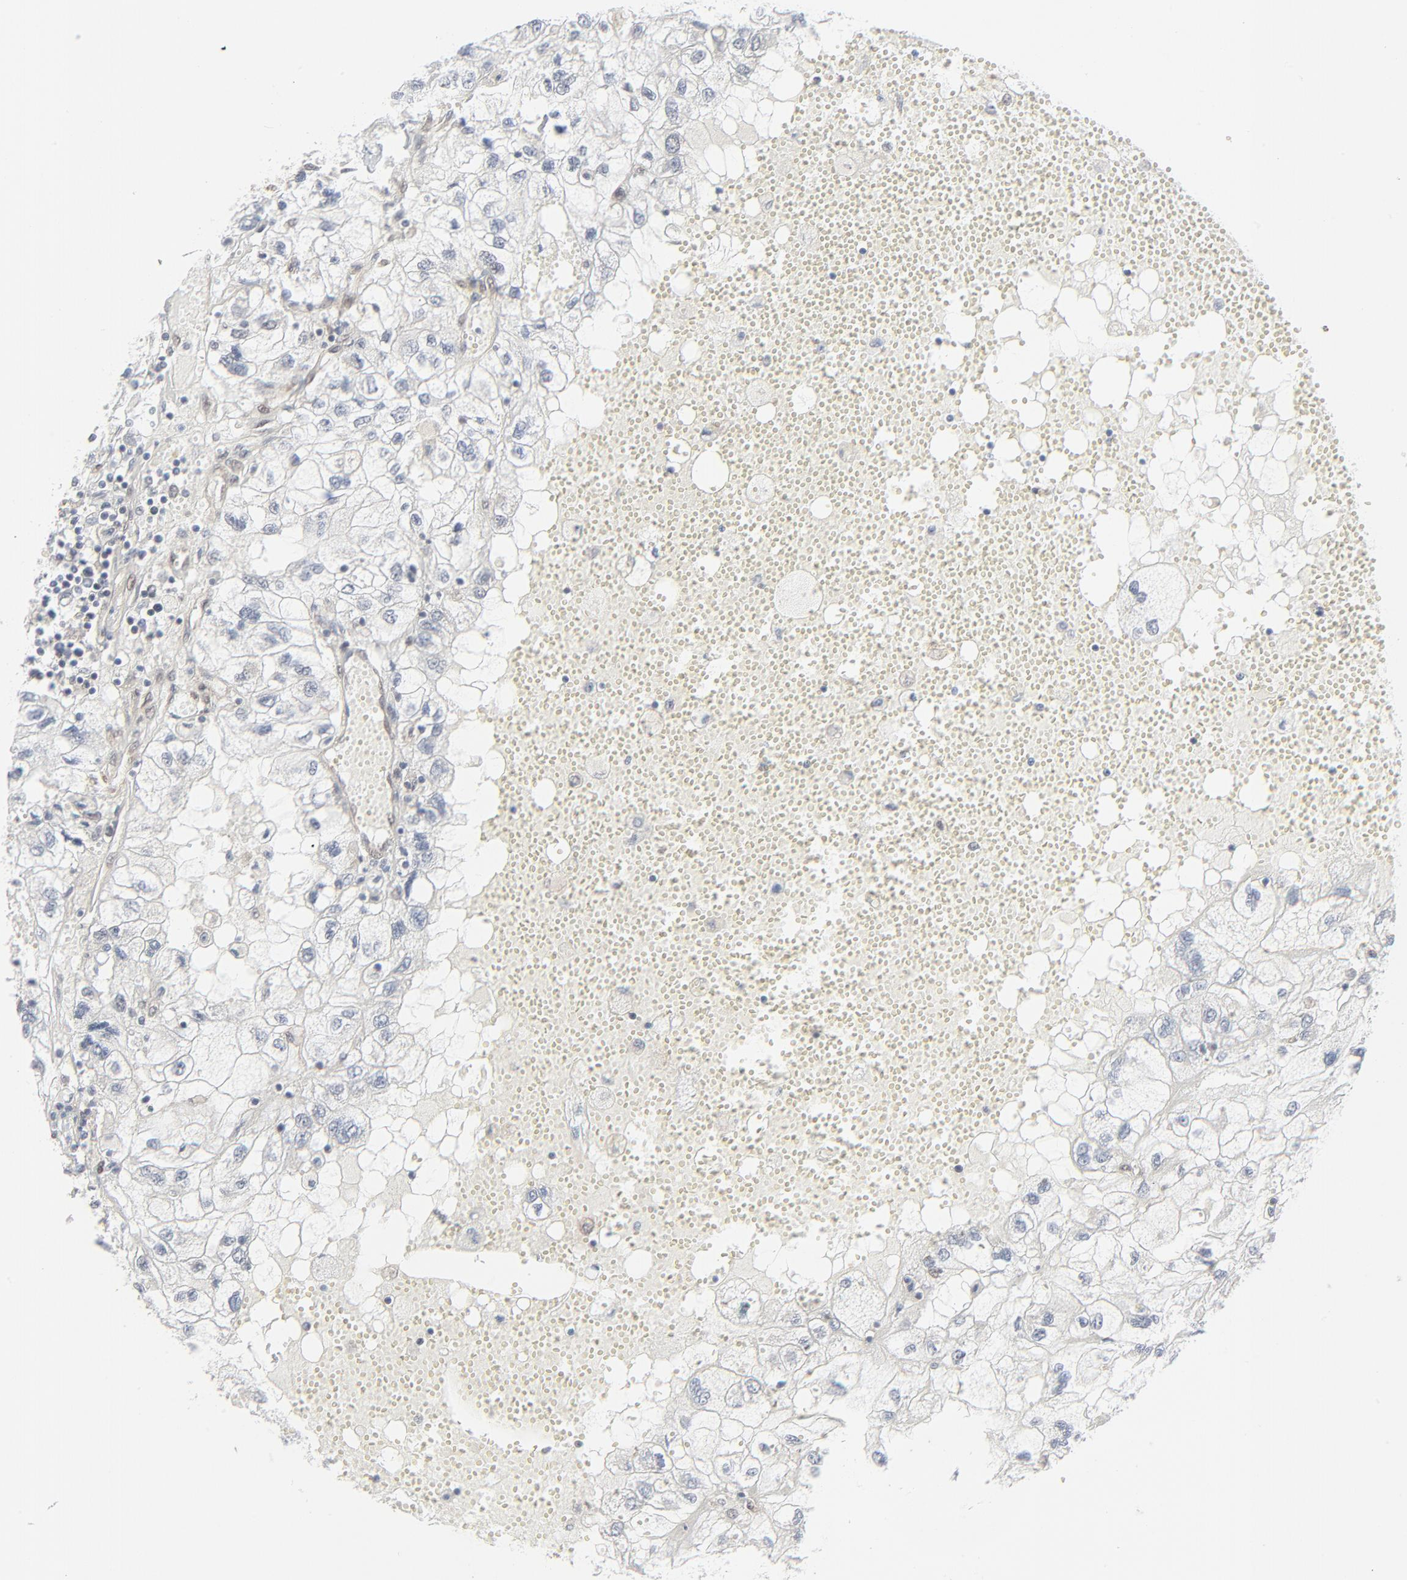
{"staining": {"intensity": "weak", "quantity": "25%-75%", "location": "cytoplasmic/membranous,nuclear"}, "tissue": "renal cancer", "cell_type": "Tumor cells", "image_type": "cancer", "snomed": [{"axis": "morphology", "description": "Normal tissue, NOS"}, {"axis": "morphology", "description": "Adenocarcinoma, NOS"}, {"axis": "topography", "description": "Kidney"}], "caption": "Brown immunohistochemical staining in renal adenocarcinoma shows weak cytoplasmic/membranous and nuclear staining in about 25%-75% of tumor cells.", "gene": "AKT1", "patient": {"sex": "male", "age": 71}}